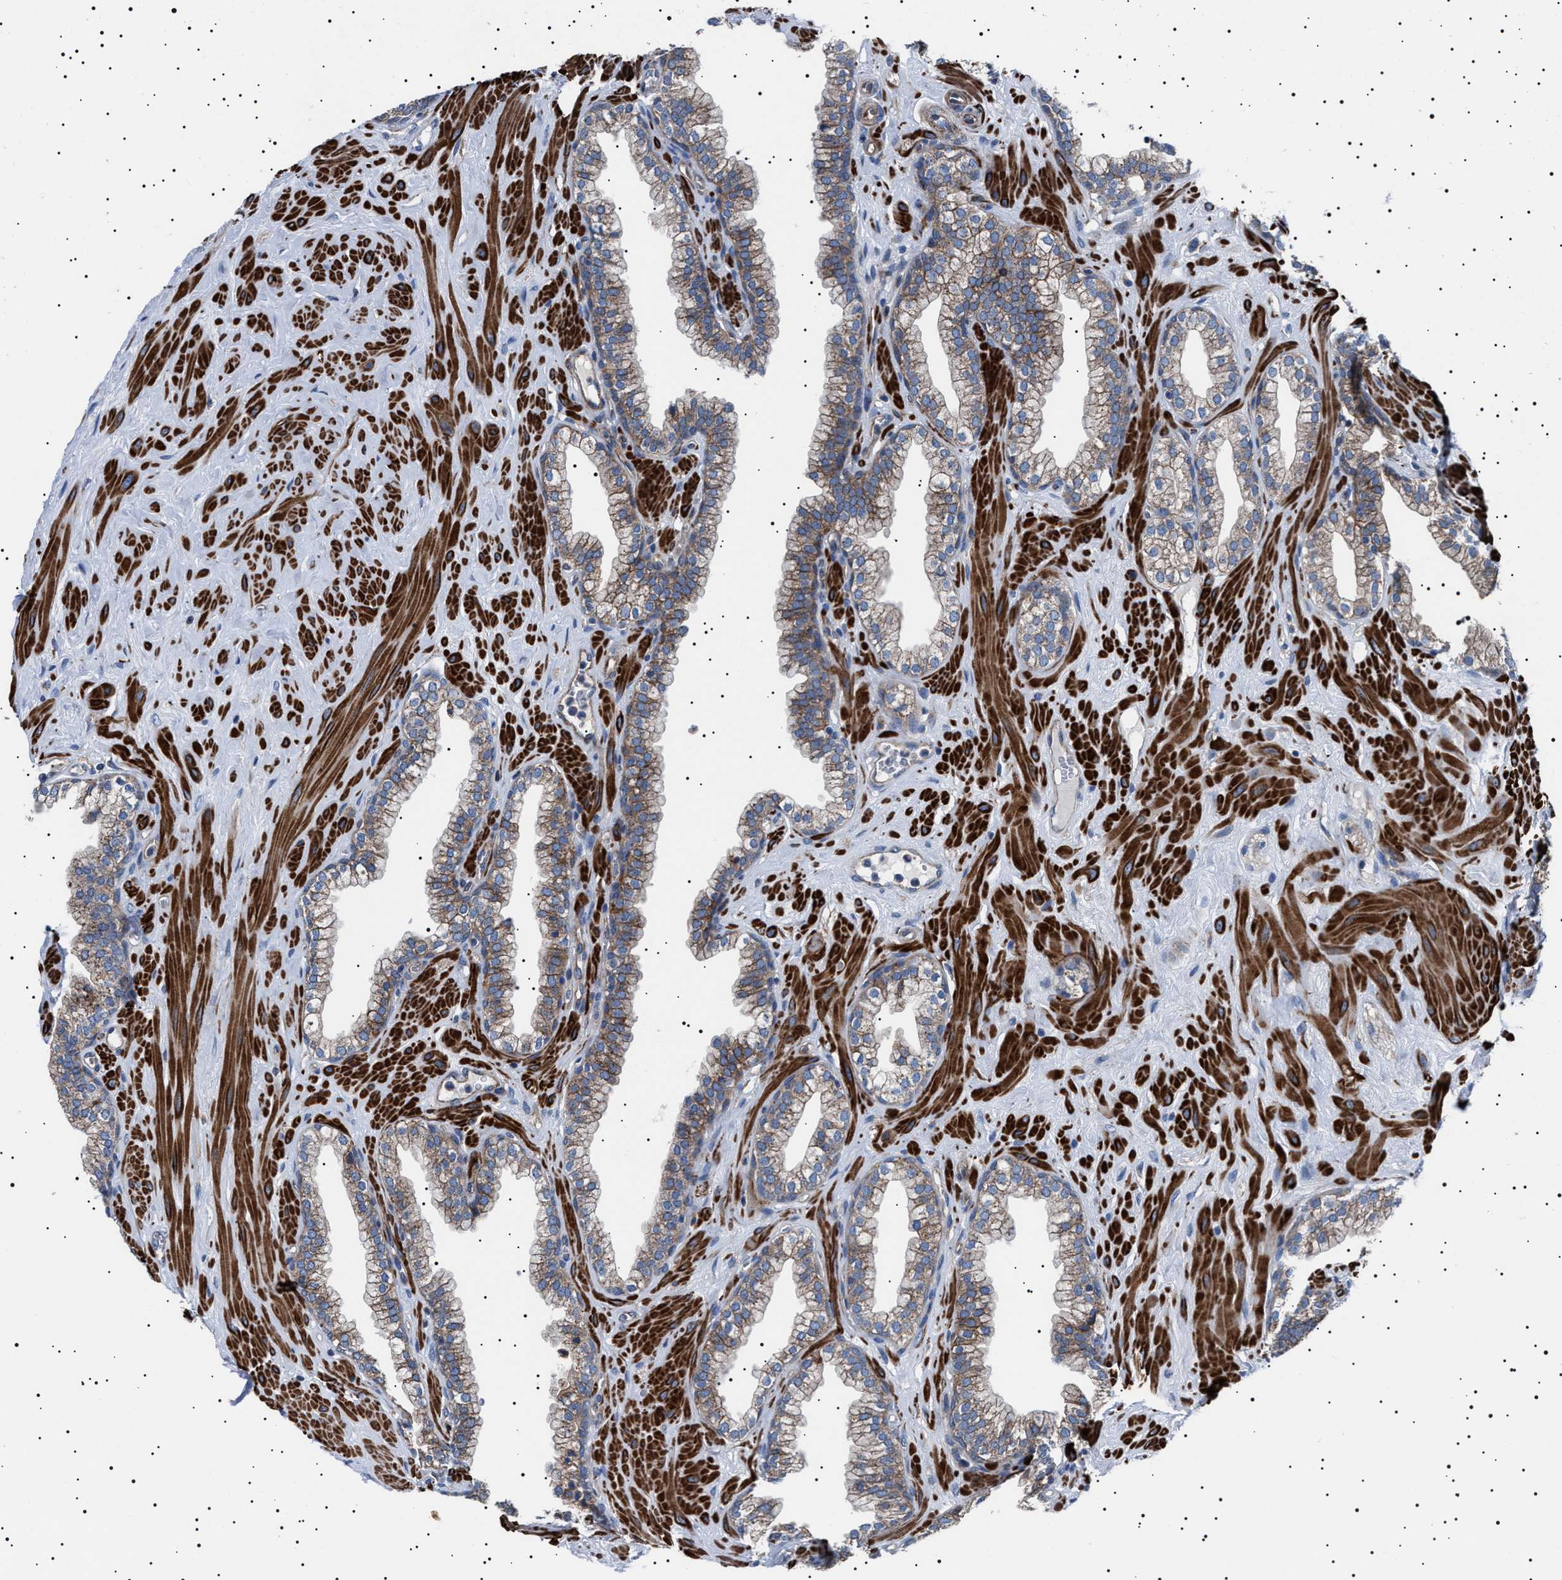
{"staining": {"intensity": "moderate", "quantity": ">75%", "location": "cytoplasmic/membranous"}, "tissue": "prostate", "cell_type": "Glandular cells", "image_type": "normal", "snomed": [{"axis": "morphology", "description": "Normal tissue, NOS"}, {"axis": "morphology", "description": "Urothelial carcinoma, Low grade"}, {"axis": "topography", "description": "Urinary bladder"}, {"axis": "topography", "description": "Prostate"}], "caption": "Immunohistochemistry (IHC) staining of normal prostate, which shows medium levels of moderate cytoplasmic/membranous positivity in about >75% of glandular cells indicating moderate cytoplasmic/membranous protein positivity. The staining was performed using DAB (brown) for protein detection and nuclei were counterstained in hematoxylin (blue).", "gene": "NEU1", "patient": {"sex": "male", "age": 60}}